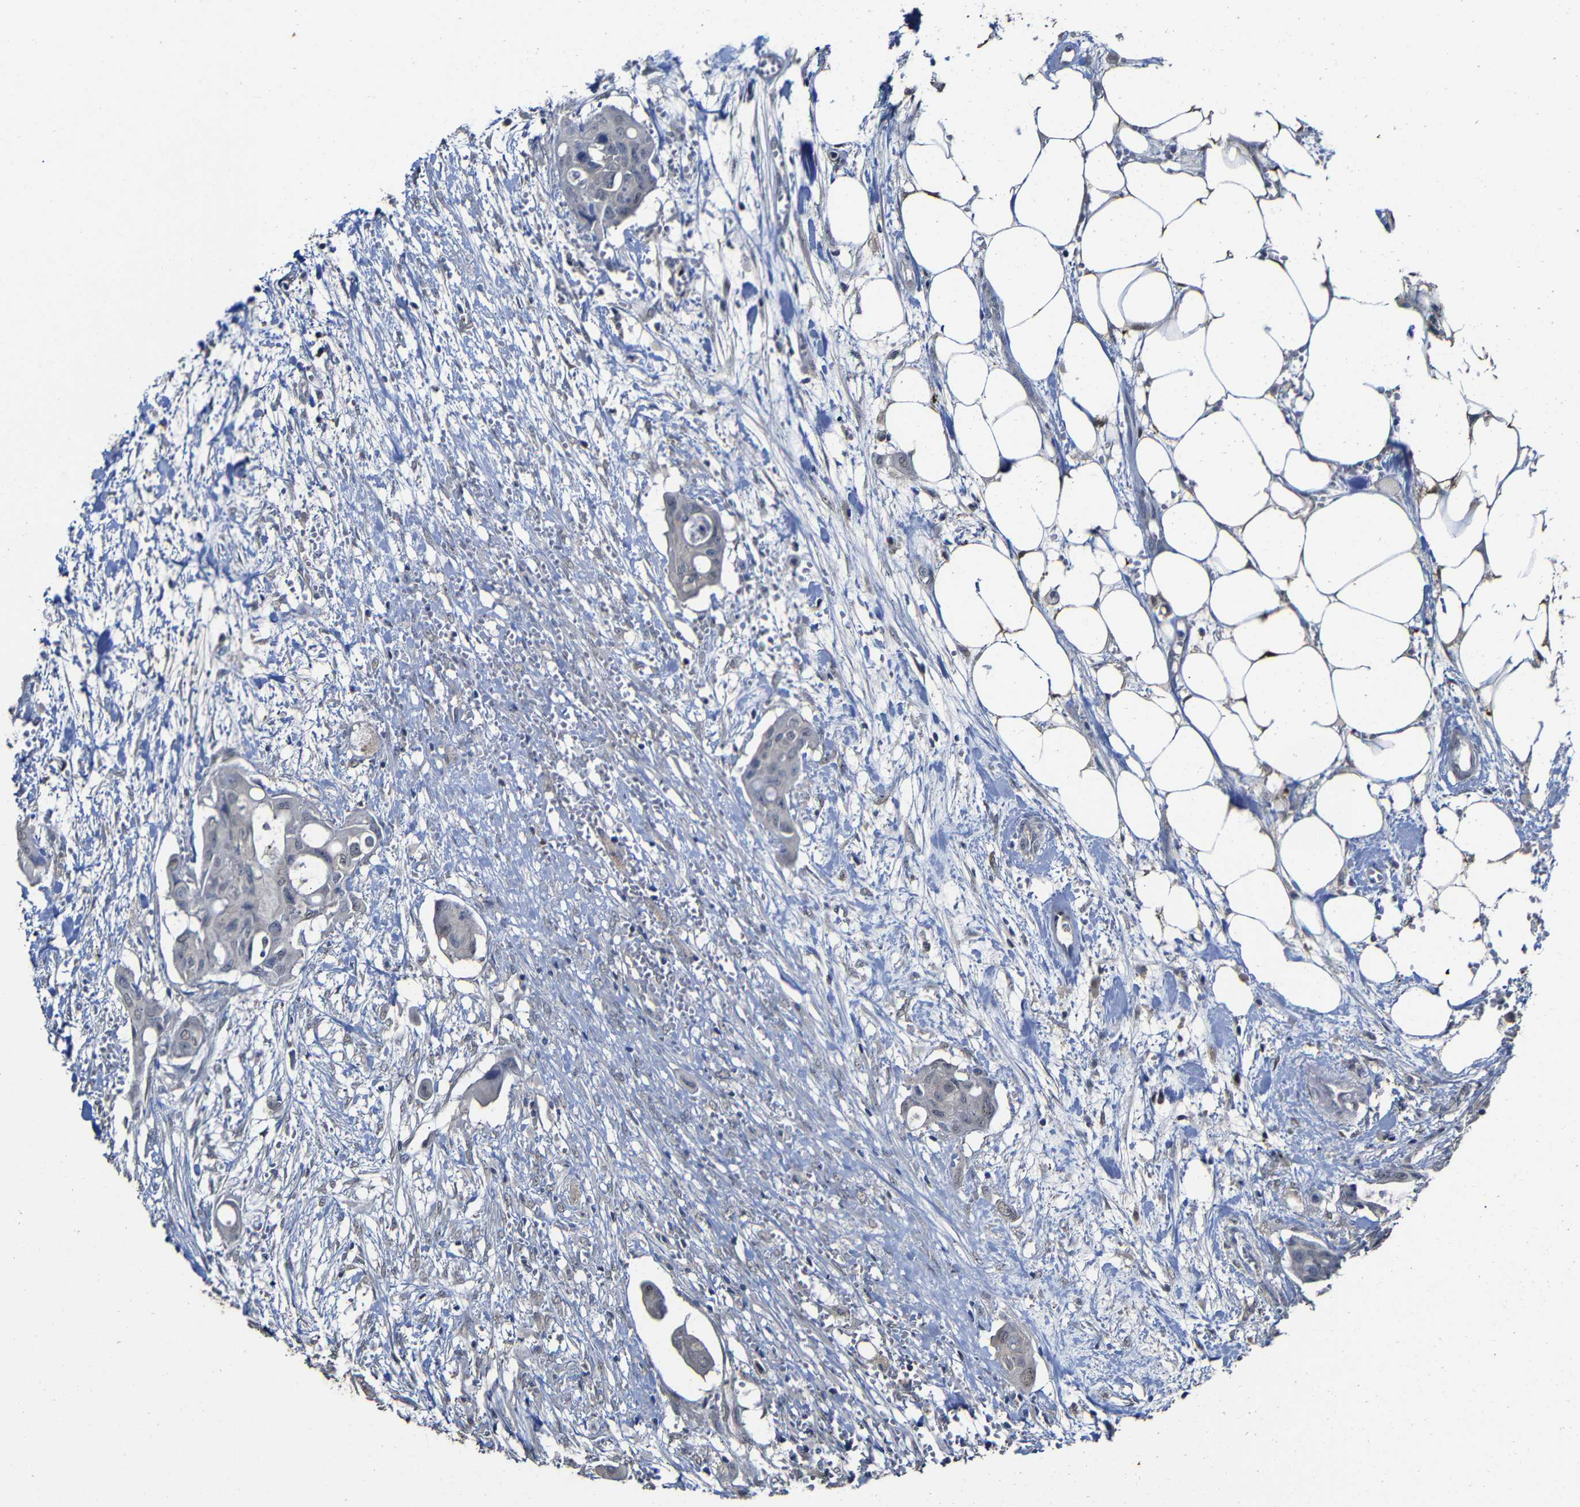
{"staining": {"intensity": "negative", "quantity": "none", "location": "none"}, "tissue": "colorectal cancer", "cell_type": "Tumor cells", "image_type": "cancer", "snomed": [{"axis": "morphology", "description": "Adenocarcinoma, NOS"}, {"axis": "topography", "description": "Colon"}], "caption": "DAB (3,3'-diaminobenzidine) immunohistochemical staining of human colorectal cancer (adenocarcinoma) shows no significant staining in tumor cells.", "gene": "ATG12", "patient": {"sex": "female", "age": 57}}